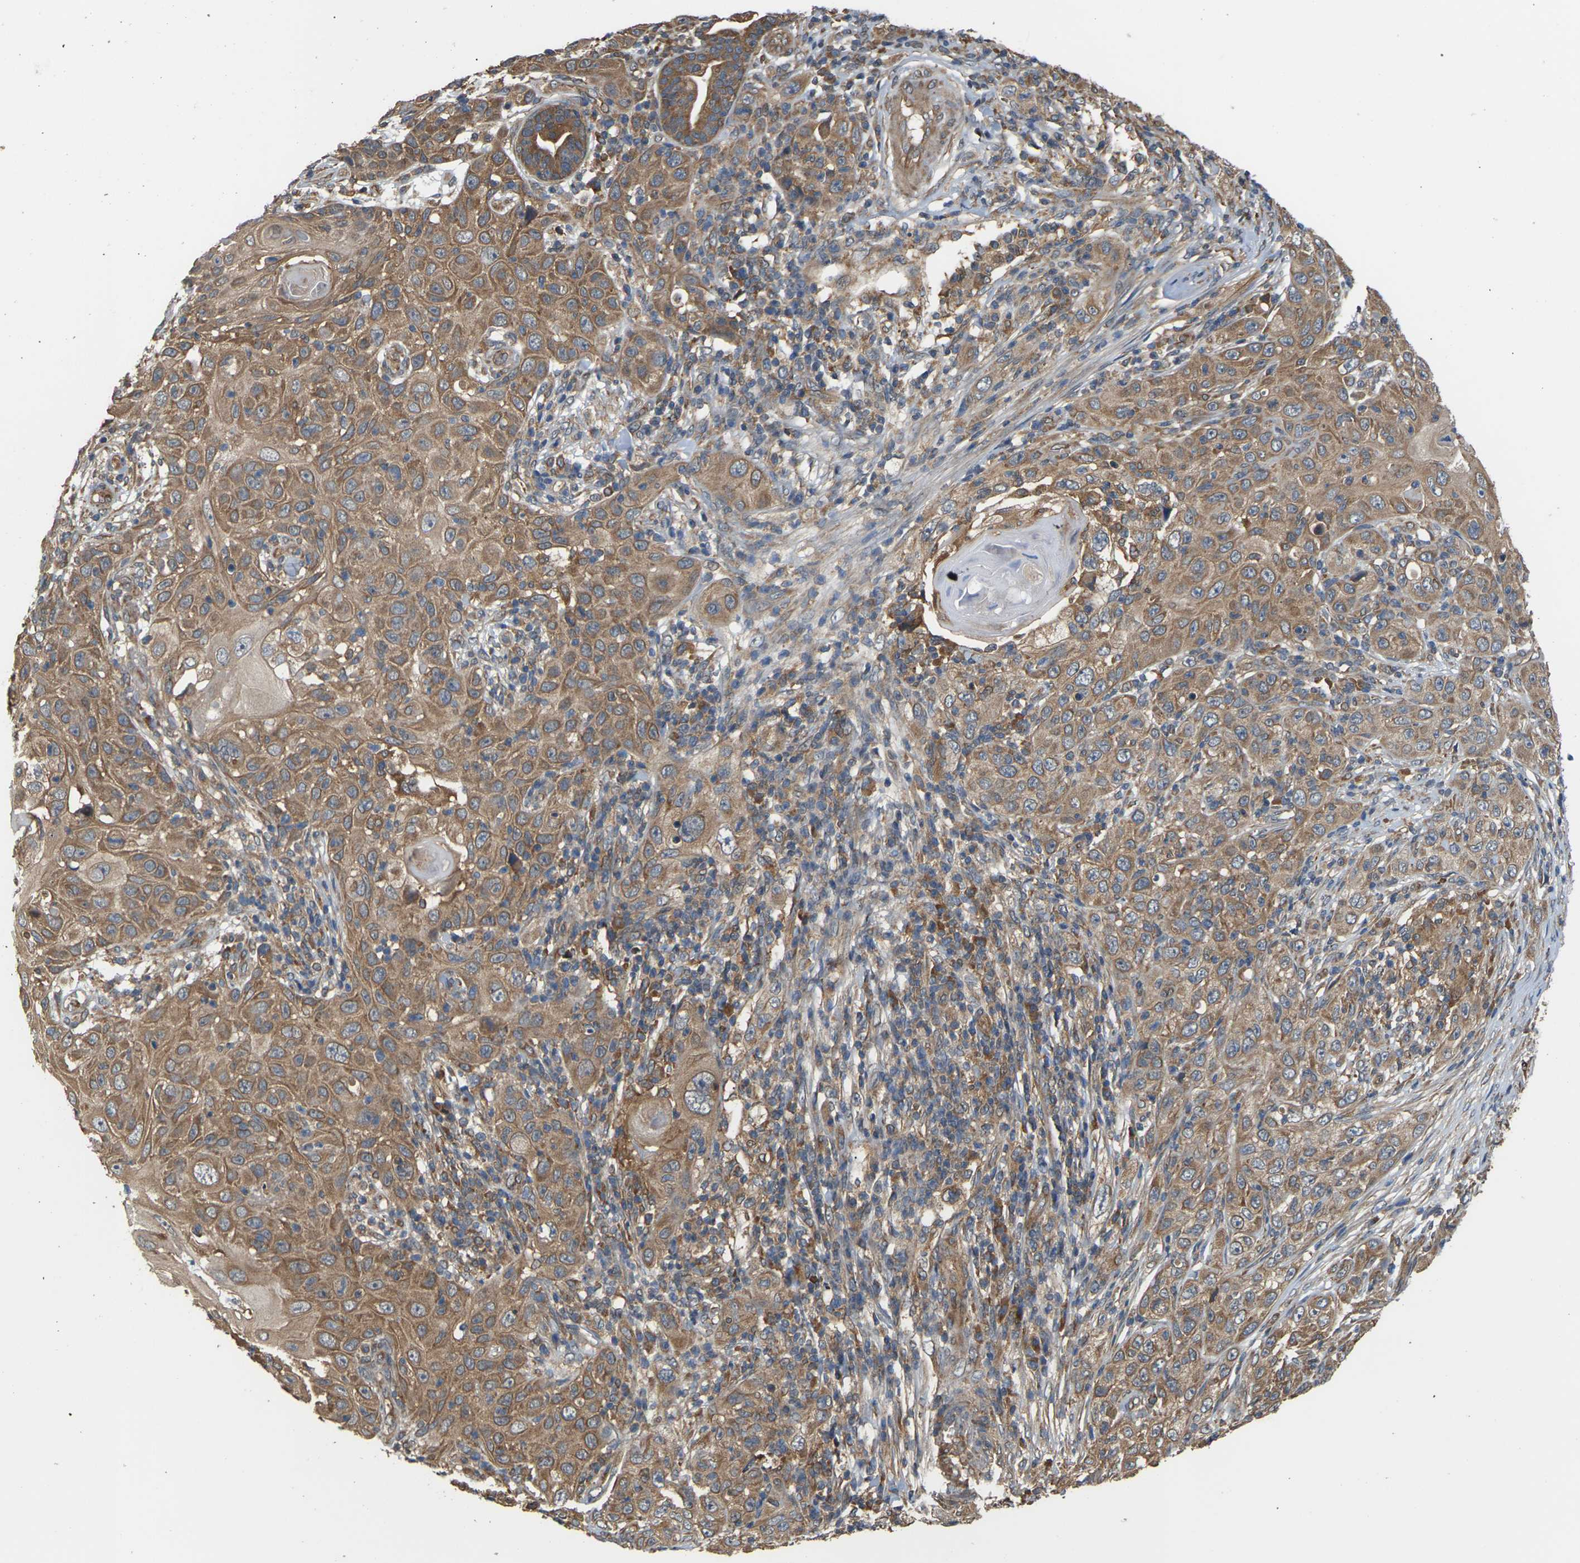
{"staining": {"intensity": "moderate", "quantity": ">75%", "location": "cytoplasmic/membranous"}, "tissue": "skin cancer", "cell_type": "Tumor cells", "image_type": "cancer", "snomed": [{"axis": "morphology", "description": "Squamous cell carcinoma, NOS"}, {"axis": "topography", "description": "Skin"}], "caption": "Protein expression by immunohistochemistry exhibits moderate cytoplasmic/membranous positivity in about >75% of tumor cells in skin cancer.", "gene": "NRAS", "patient": {"sex": "female", "age": 88}}